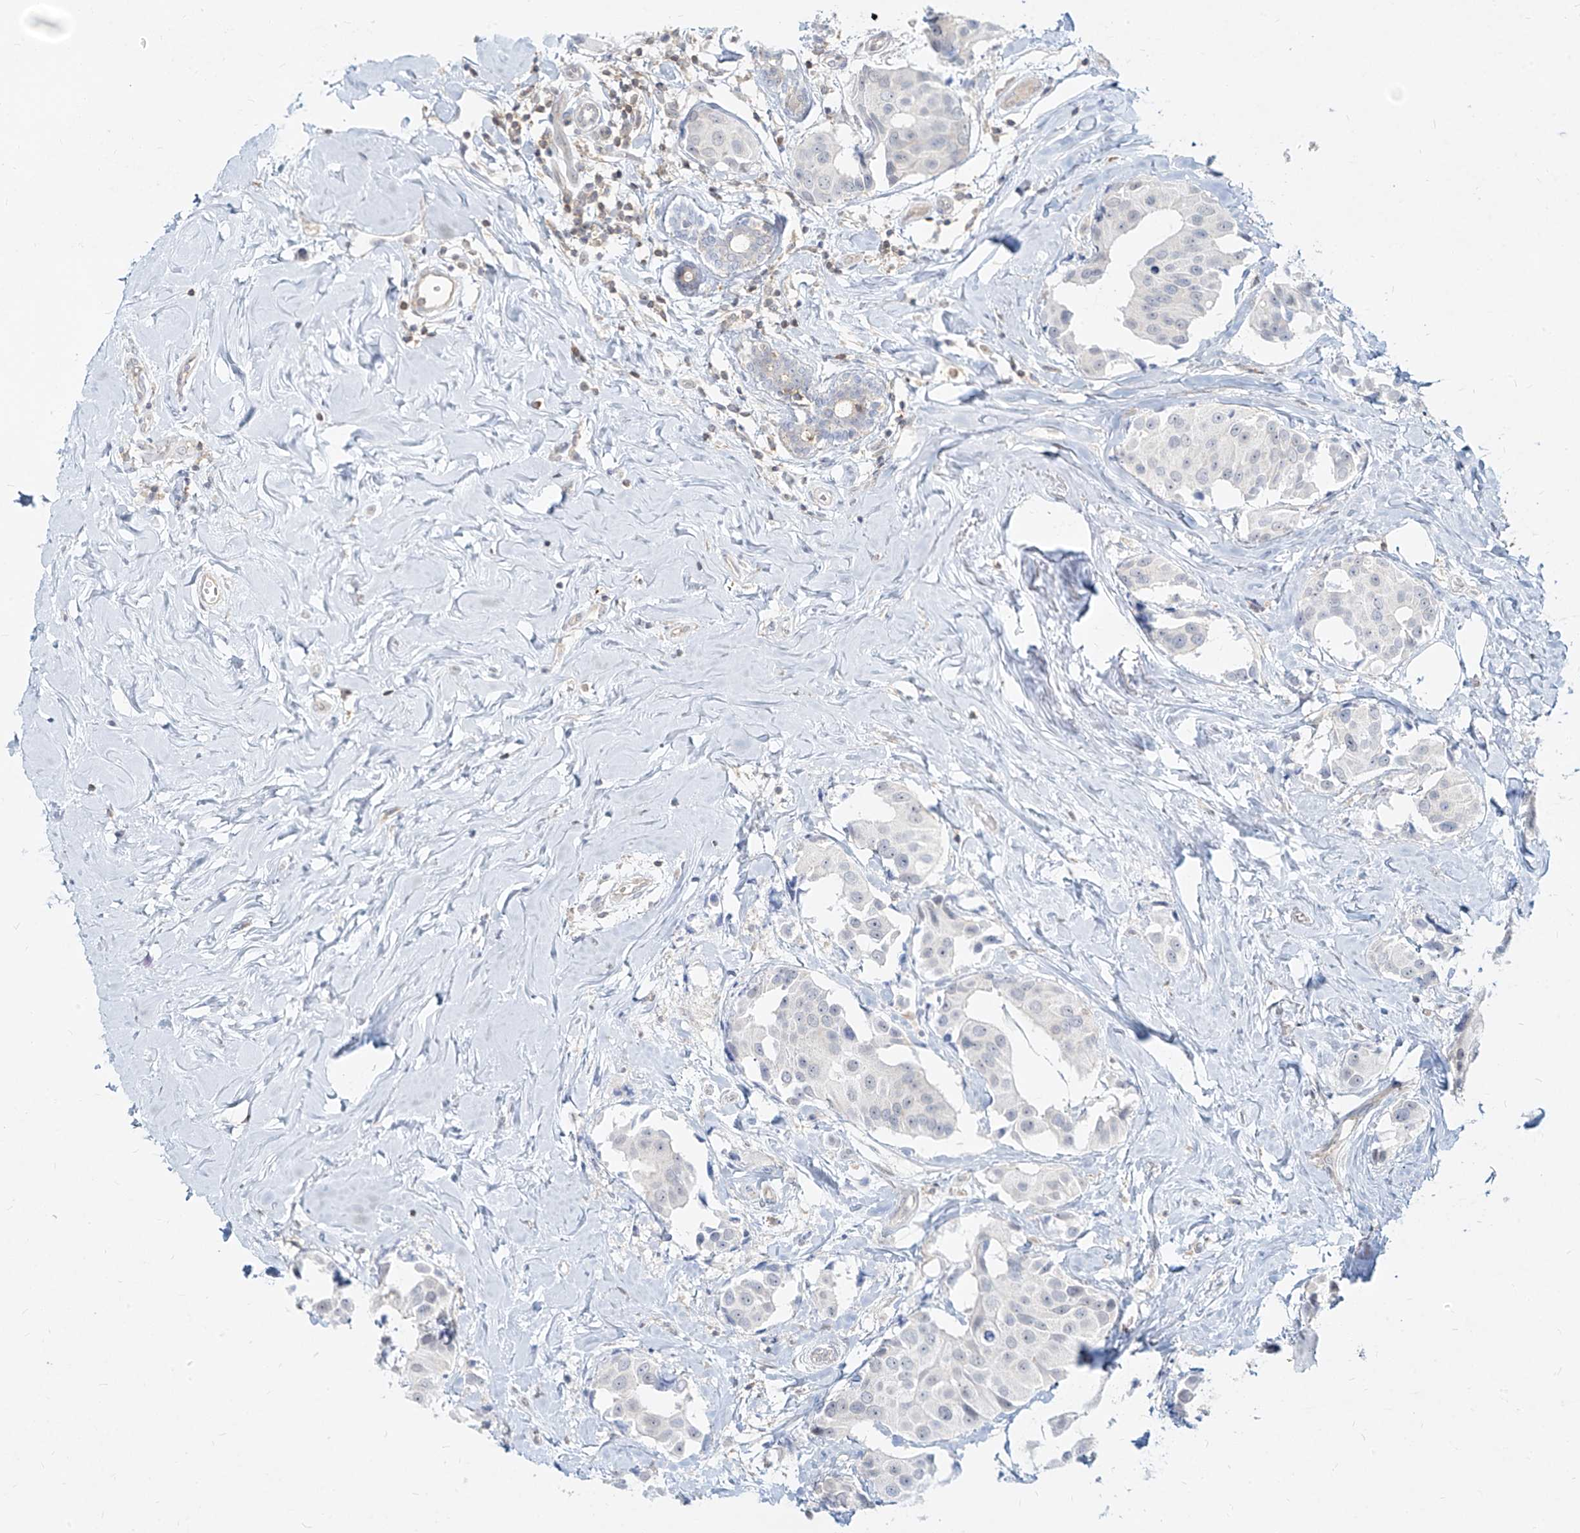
{"staining": {"intensity": "negative", "quantity": "none", "location": "none"}, "tissue": "breast cancer", "cell_type": "Tumor cells", "image_type": "cancer", "snomed": [{"axis": "morphology", "description": "Normal tissue, NOS"}, {"axis": "morphology", "description": "Duct carcinoma"}, {"axis": "topography", "description": "Breast"}], "caption": "There is no significant positivity in tumor cells of breast cancer (intraductal carcinoma).", "gene": "SLC2A12", "patient": {"sex": "female", "age": 39}}